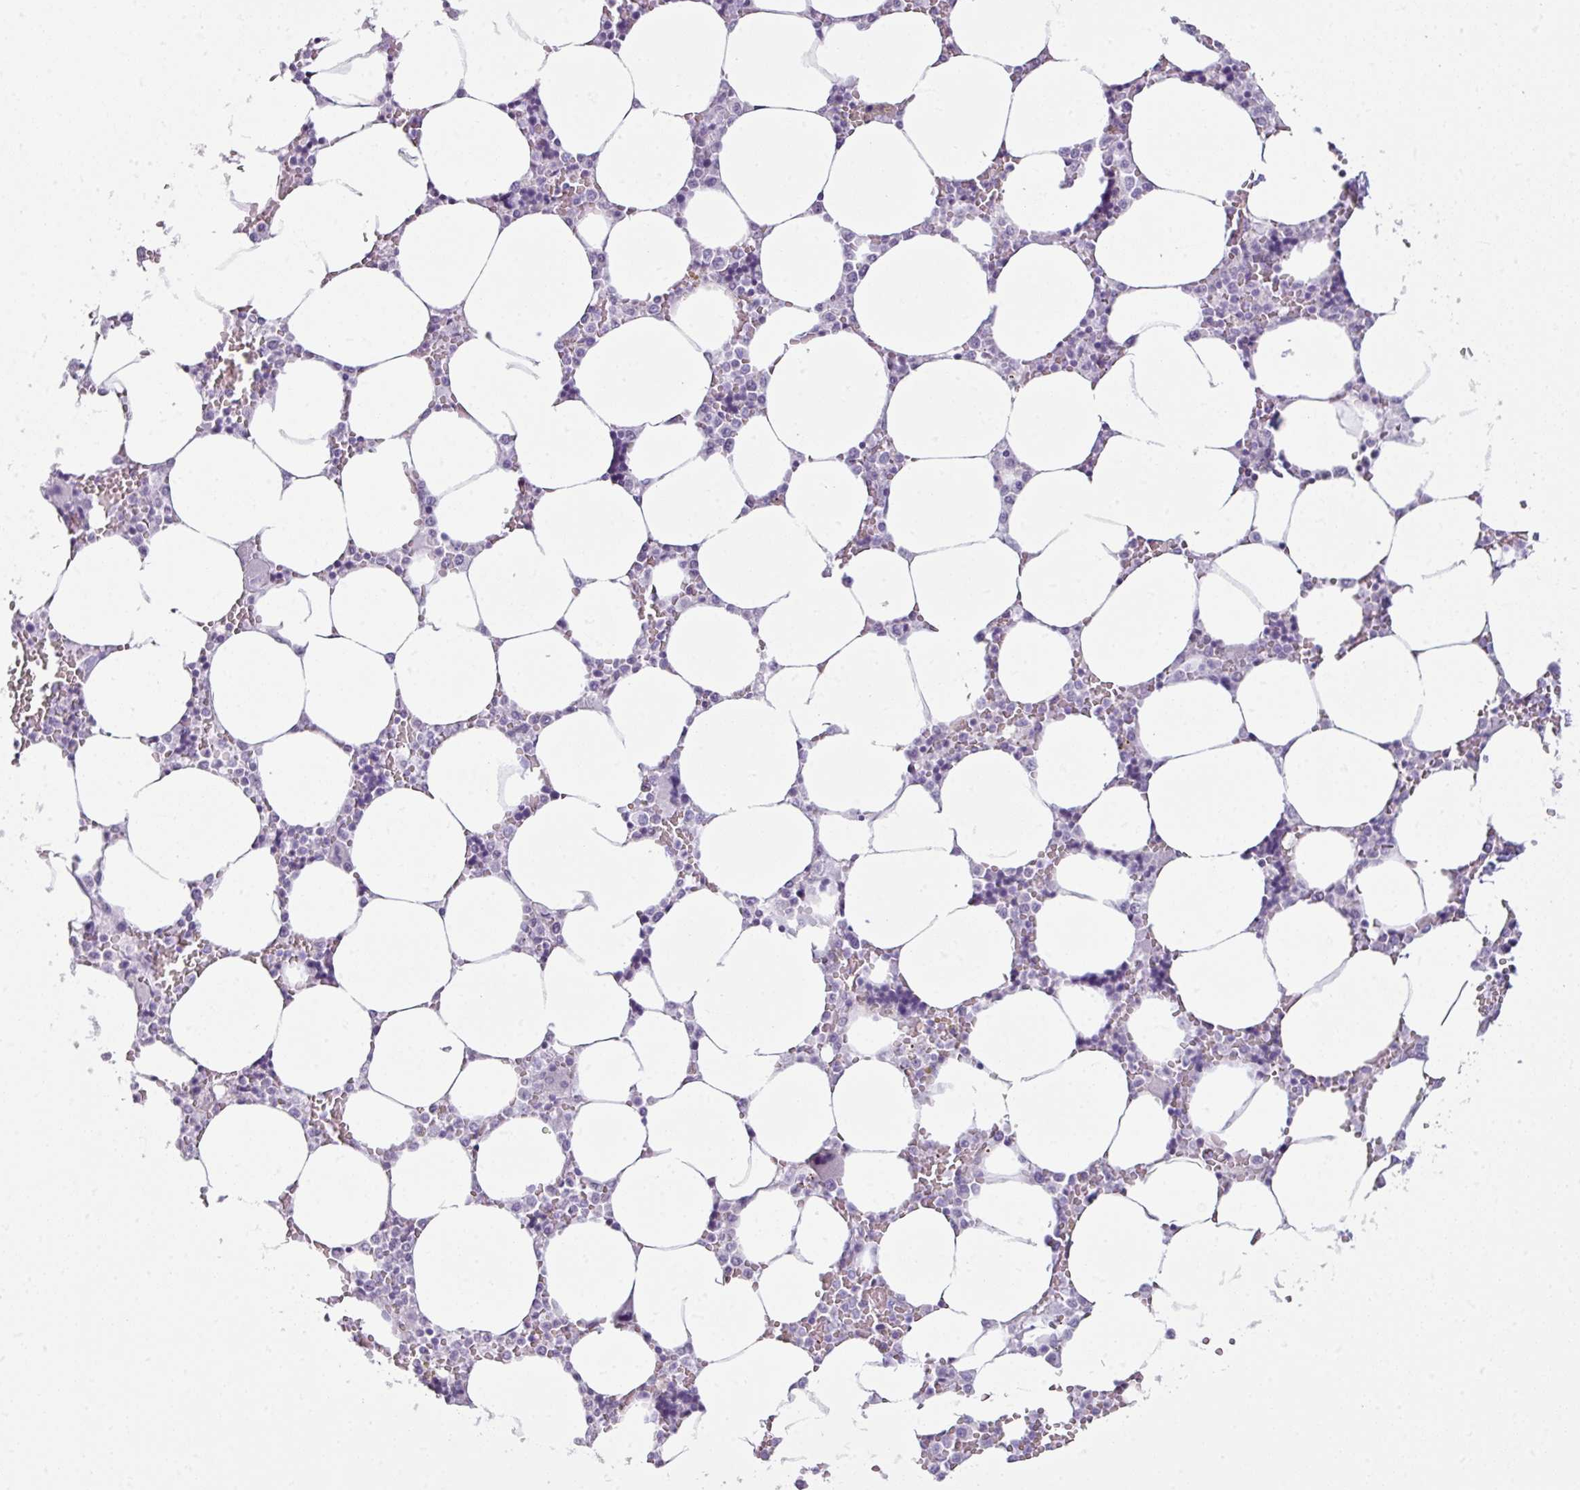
{"staining": {"intensity": "negative", "quantity": "none", "location": "none"}, "tissue": "bone marrow", "cell_type": "Hematopoietic cells", "image_type": "normal", "snomed": [{"axis": "morphology", "description": "Normal tissue, NOS"}, {"axis": "topography", "description": "Bone marrow"}], "caption": "Photomicrograph shows no significant protein staining in hematopoietic cells of benign bone marrow.", "gene": "SCT", "patient": {"sex": "male", "age": 64}}